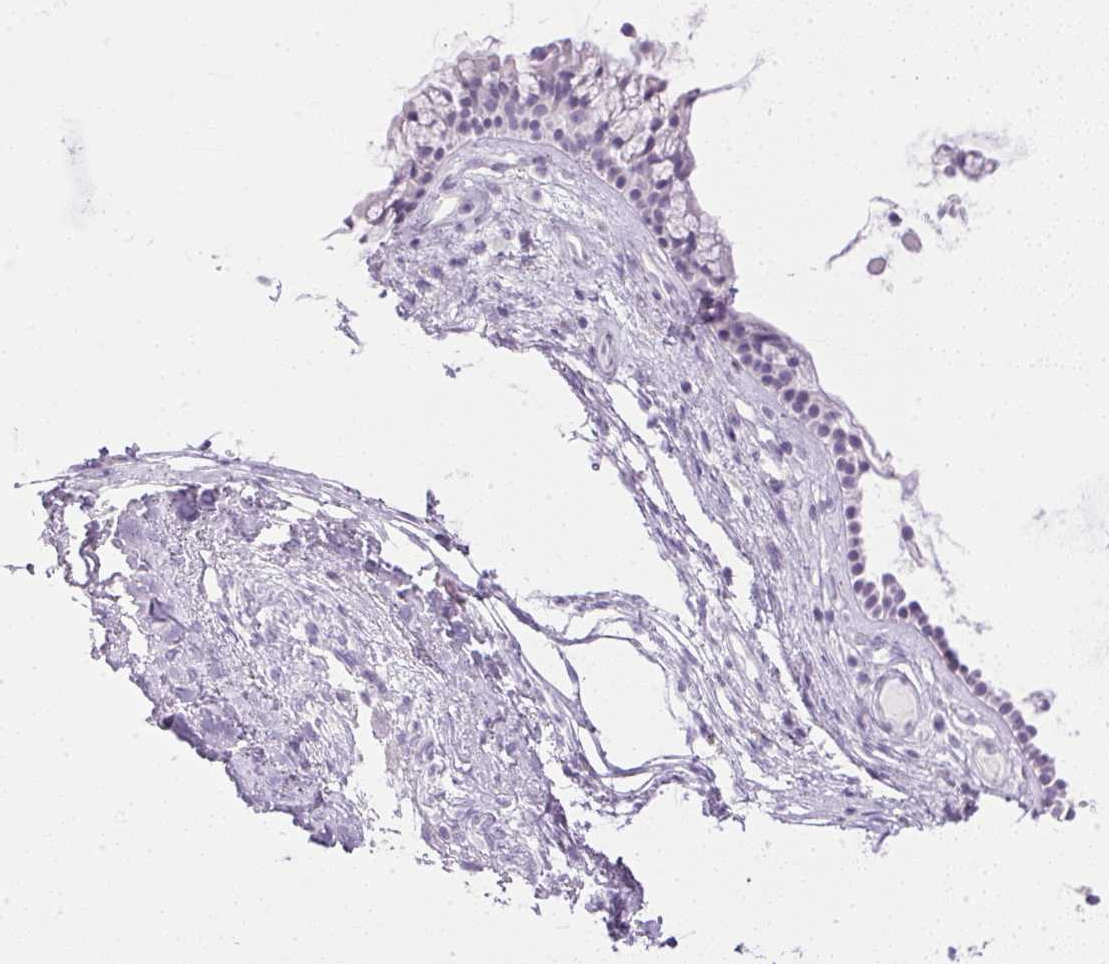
{"staining": {"intensity": "negative", "quantity": "none", "location": "none"}, "tissue": "nasopharynx", "cell_type": "Respiratory epithelial cells", "image_type": "normal", "snomed": [{"axis": "morphology", "description": "Normal tissue, NOS"}, {"axis": "topography", "description": "Nasopharynx"}], "caption": "The IHC photomicrograph has no significant staining in respiratory epithelial cells of nasopharynx.", "gene": "CPB1", "patient": {"sex": "female", "age": 75}}